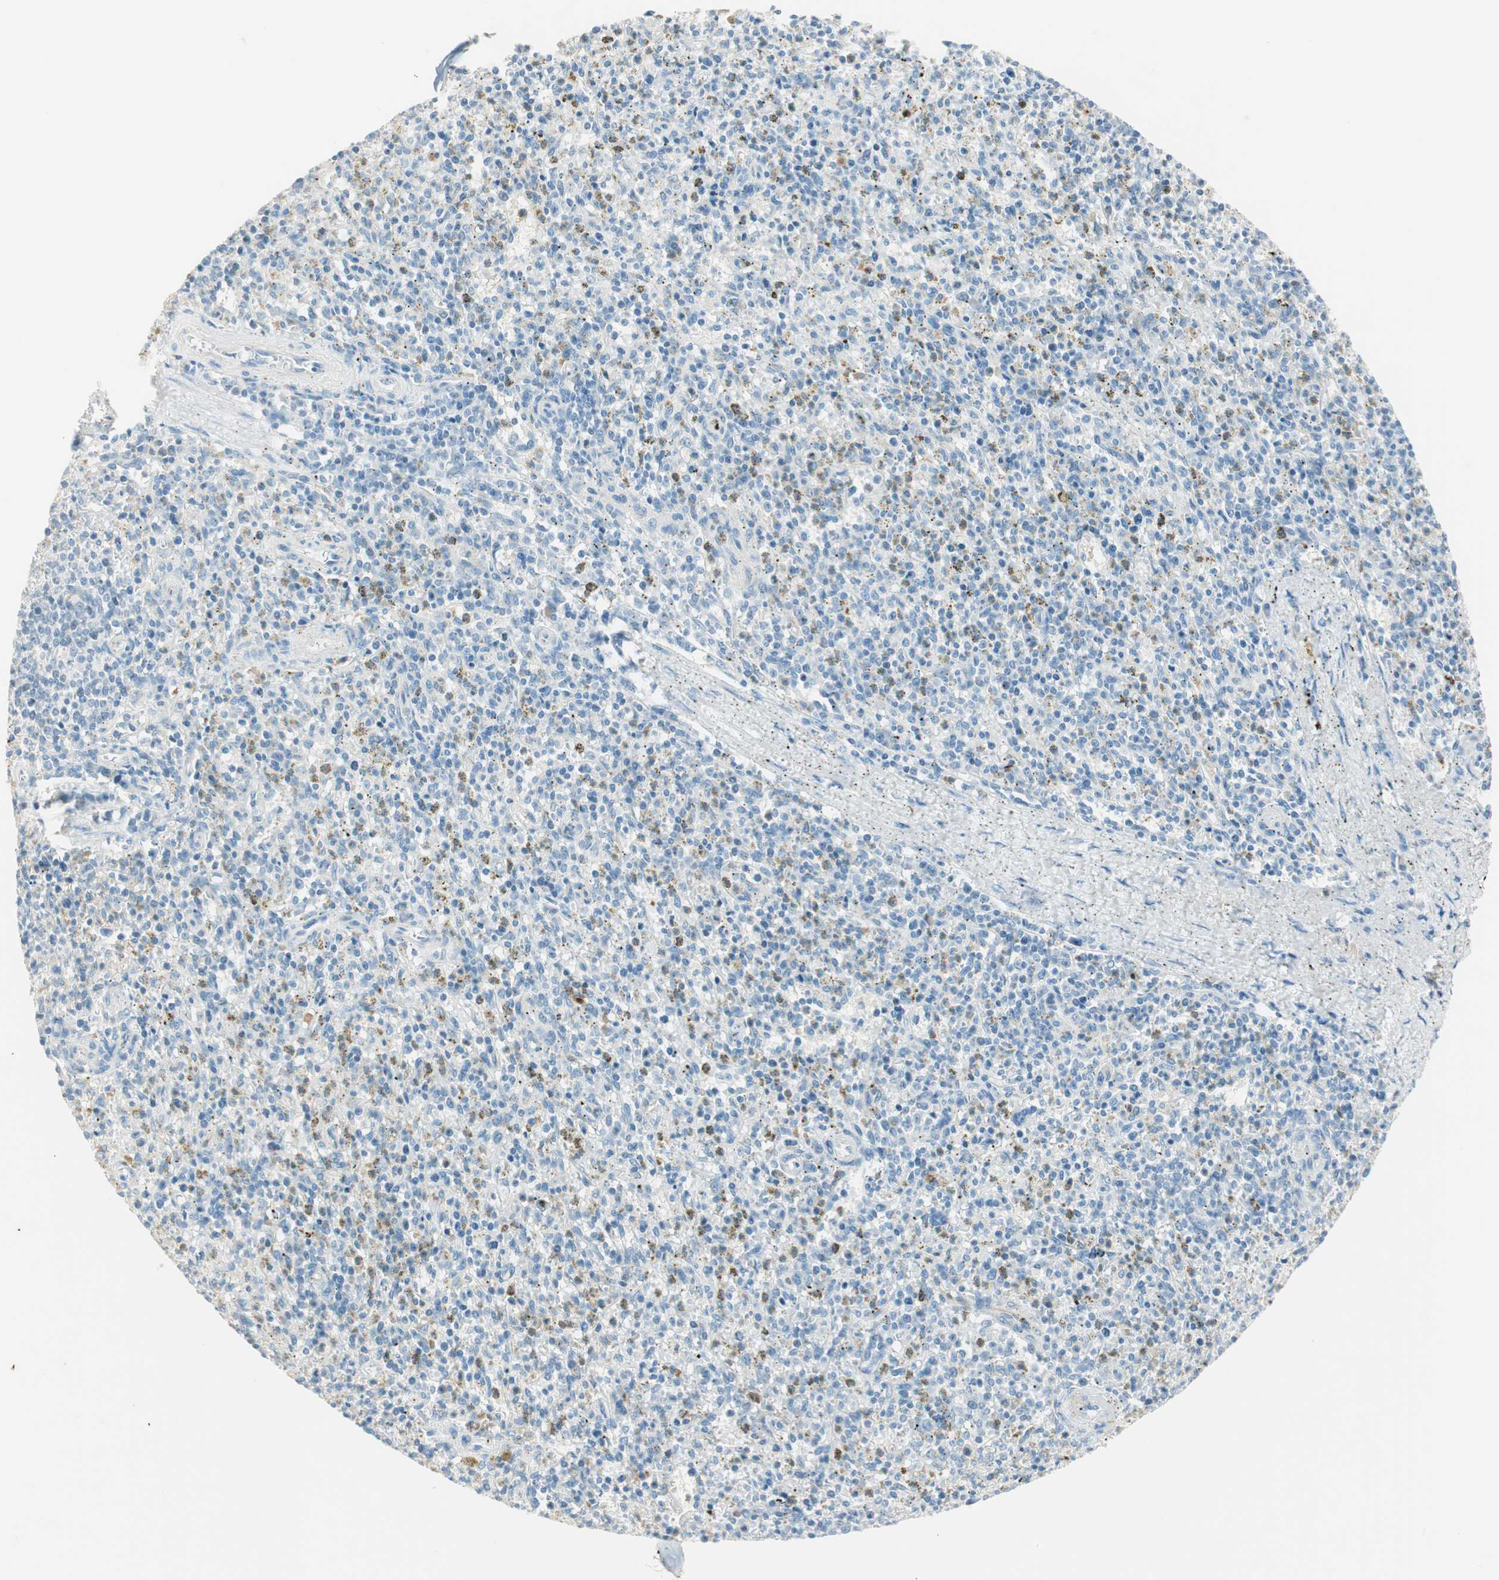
{"staining": {"intensity": "negative", "quantity": "none", "location": "none"}, "tissue": "spleen", "cell_type": "Cells in red pulp", "image_type": "normal", "snomed": [{"axis": "morphology", "description": "Normal tissue, NOS"}, {"axis": "topography", "description": "Spleen"}], "caption": "This is an IHC image of unremarkable spleen. There is no expression in cells in red pulp.", "gene": "HPGD", "patient": {"sex": "male", "age": 72}}